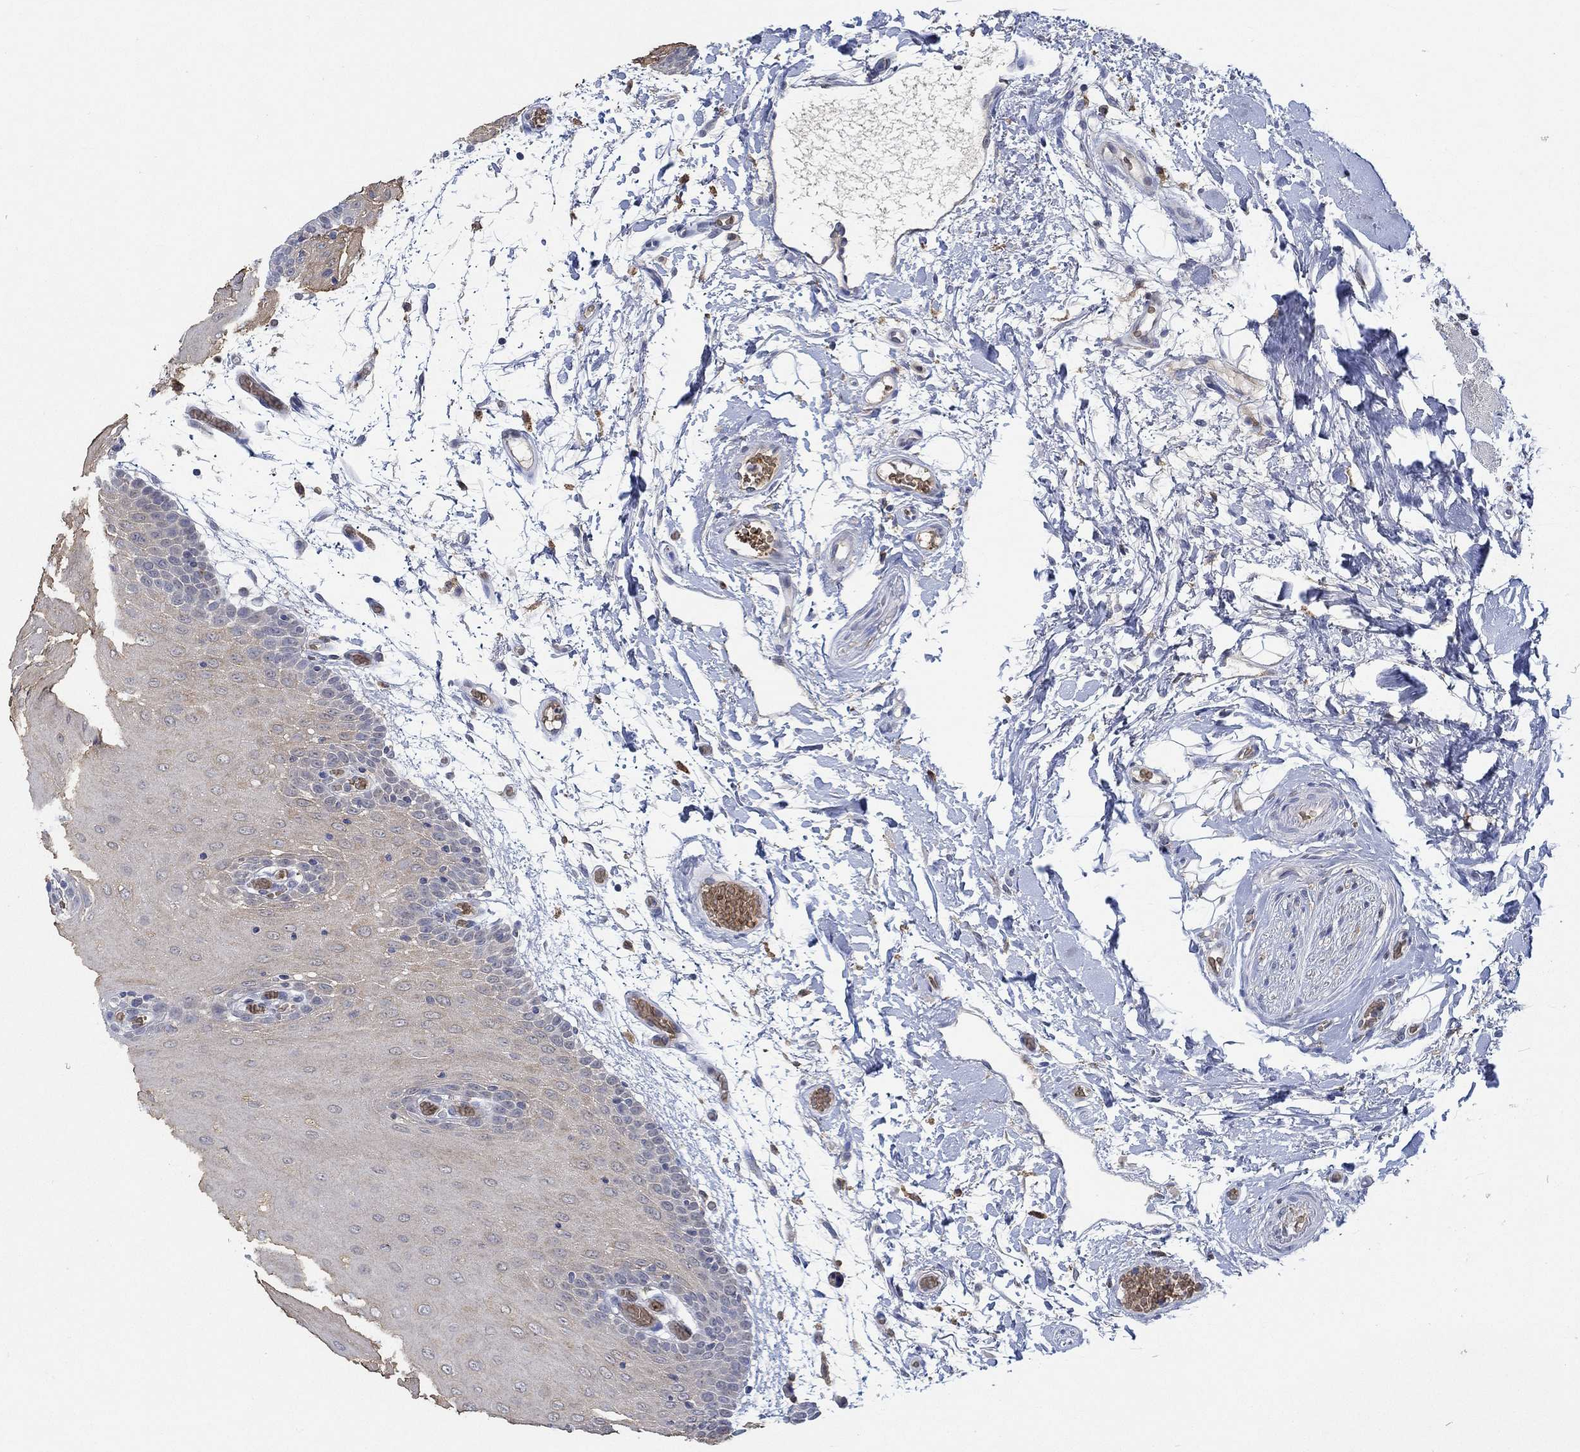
{"staining": {"intensity": "weak", "quantity": "<25%", "location": "cytoplasmic/membranous"}, "tissue": "oral mucosa", "cell_type": "Squamous epithelial cells", "image_type": "normal", "snomed": [{"axis": "morphology", "description": "Normal tissue, NOS"}, {"axis": "morphology", "description": "Squamous cell carcinoma, NOS"}, {"axis": "topography", "description": "Oral tissue"}, {"axis": "topography", "description": "Head-Neck"}], "caption": "The photomicrograph displays no significant positivity in squamous epithelial cells of oral mucosa.", "gene": "MPP1", "patient": {"sex": "female", "age": 75}}